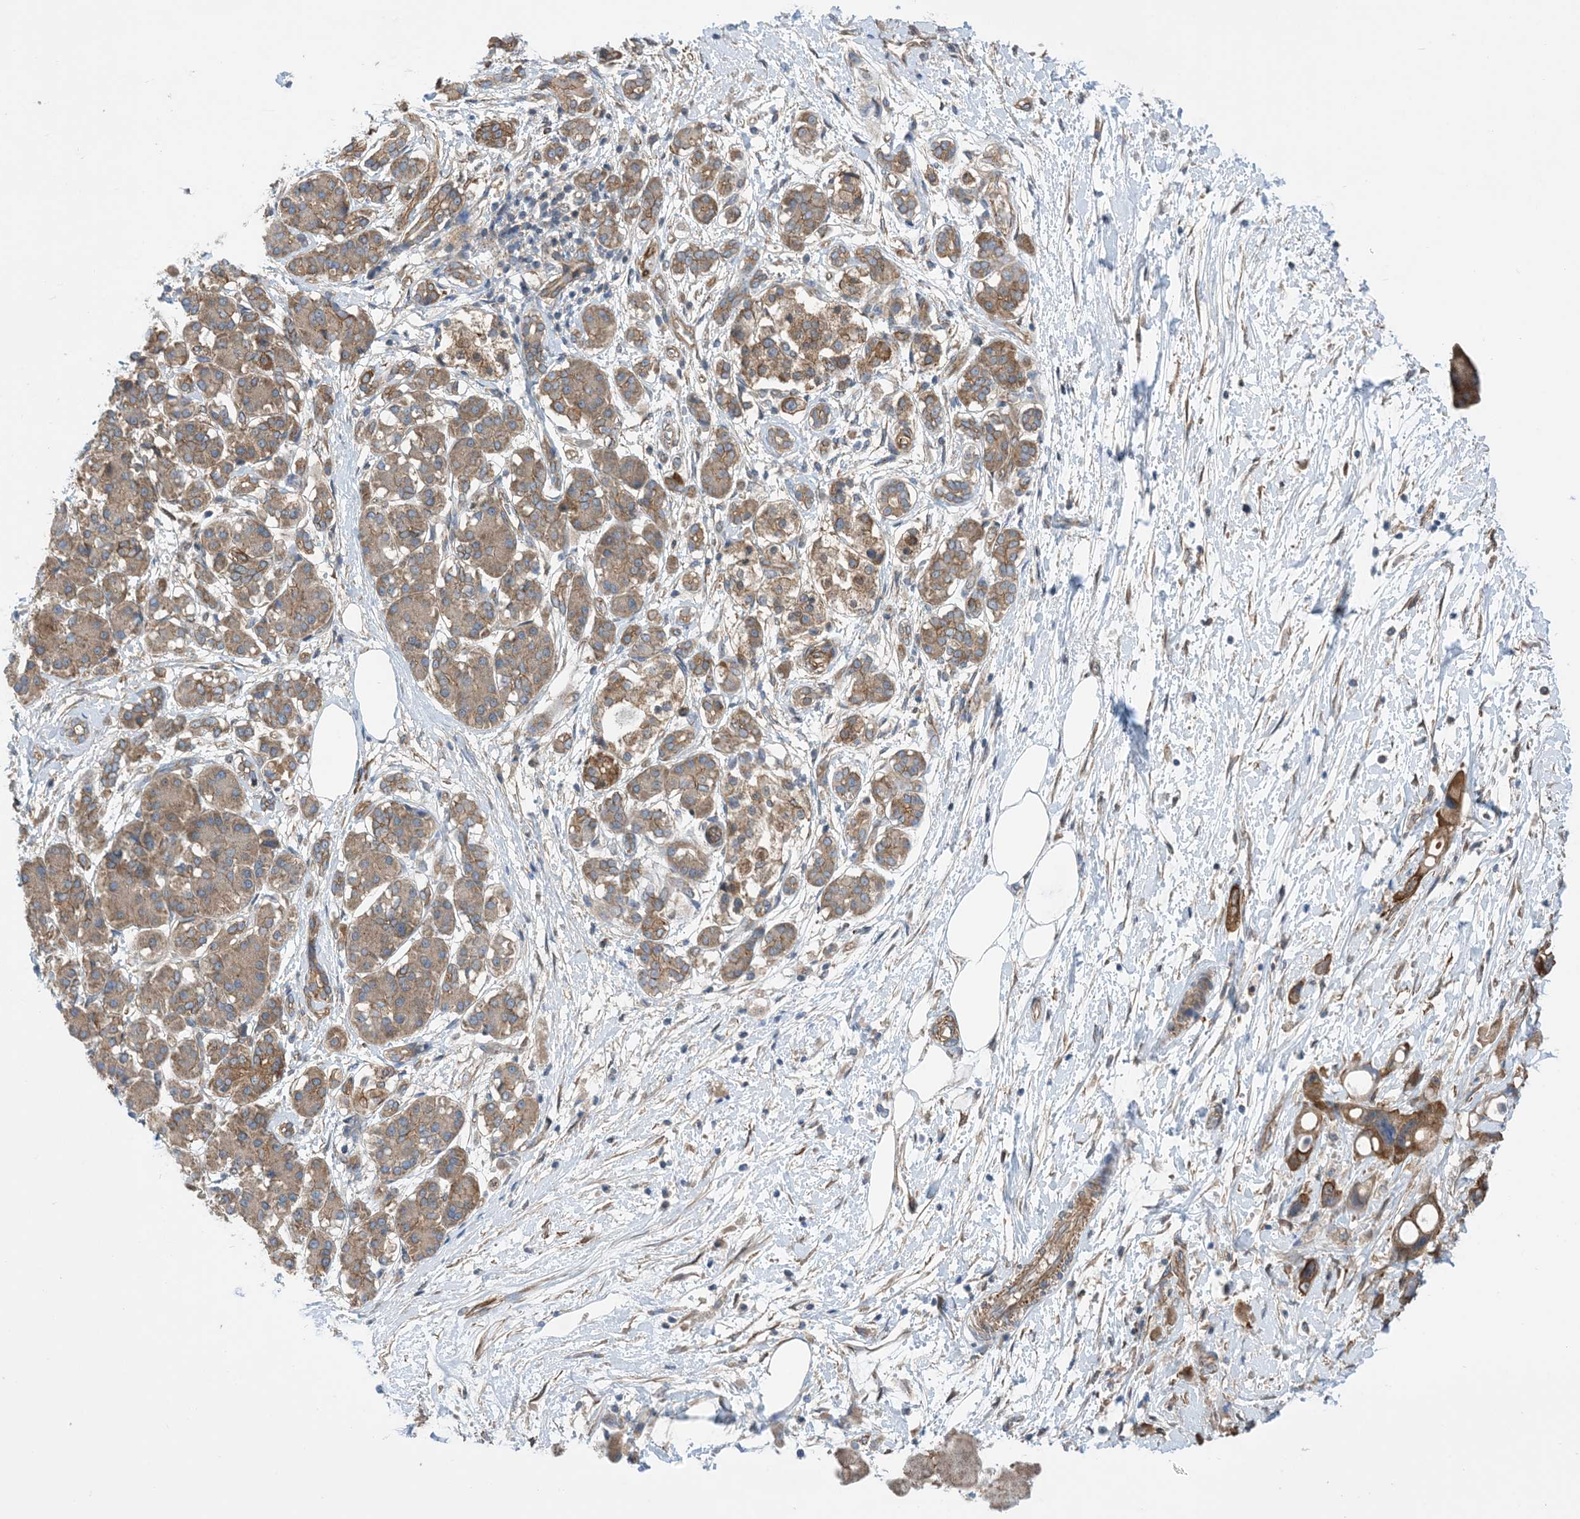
{"staining": {"intensity": "moderate", "quantity": ">75%", "location": "cytoplasmic/membranous"}, "tissue": "pancreatic cancer", "cell_type": "Tumor cells", "image_type": "cancer", "snomed": [{"axis": "morphology", "description": "Normal tissue, NOS"}, {"axis": "morphology", "description": "Adenocarcinoma, NOS"}, {"axis": "topography", "description": "Pancreas"}], "caption": "Protein positivity by immunohistochemistry (IHC) demonstrates moderate cytoplasmic/membranous staining in approximately >75% of tumor cells in pancreatic cancer. (Stains: DAB in brown, nuclei in blue, Microscopy: brightfield microscopy at high magnification).", "gene": "EHBP1", "patient": {"sex": "female", "age": 68}}